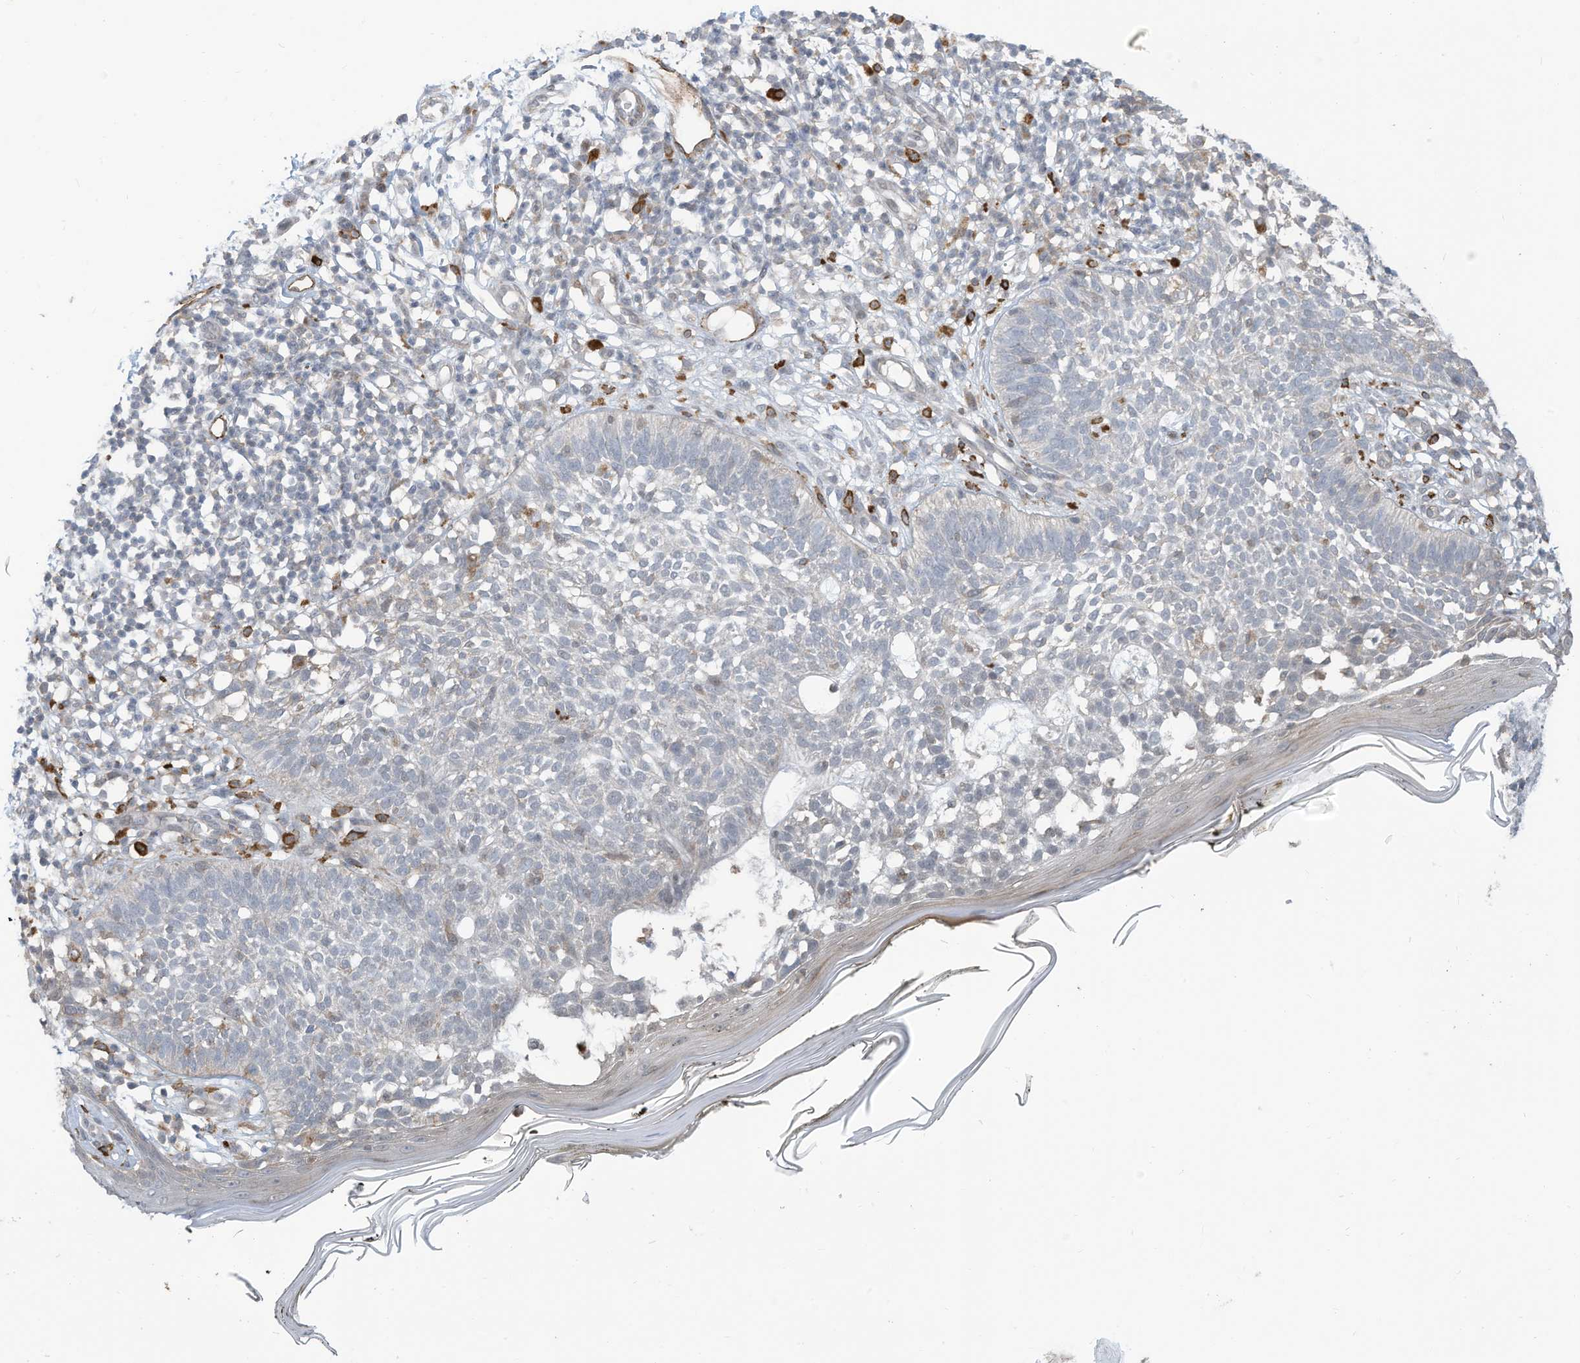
{"staining": {"intensity": "negative", "quantity": "none", "location": "none"}, "tissue": "skin cancer", "cell_type": "Tumor cells", "image_type": "cancer", "snomed": [{"axis": "morphology", "description": "Basal cell carcinoma"}, {"axis": "topography", "description": "Skin"}], "caption": "This is a image of immunohistochemistry (IHC) staining of skin cancer, which shows no expression in tumor cells. (DAB immunohistochemistry, high magnification).", "gene": "DZIP3", "patient": {"sex": "female", "age": 64}}